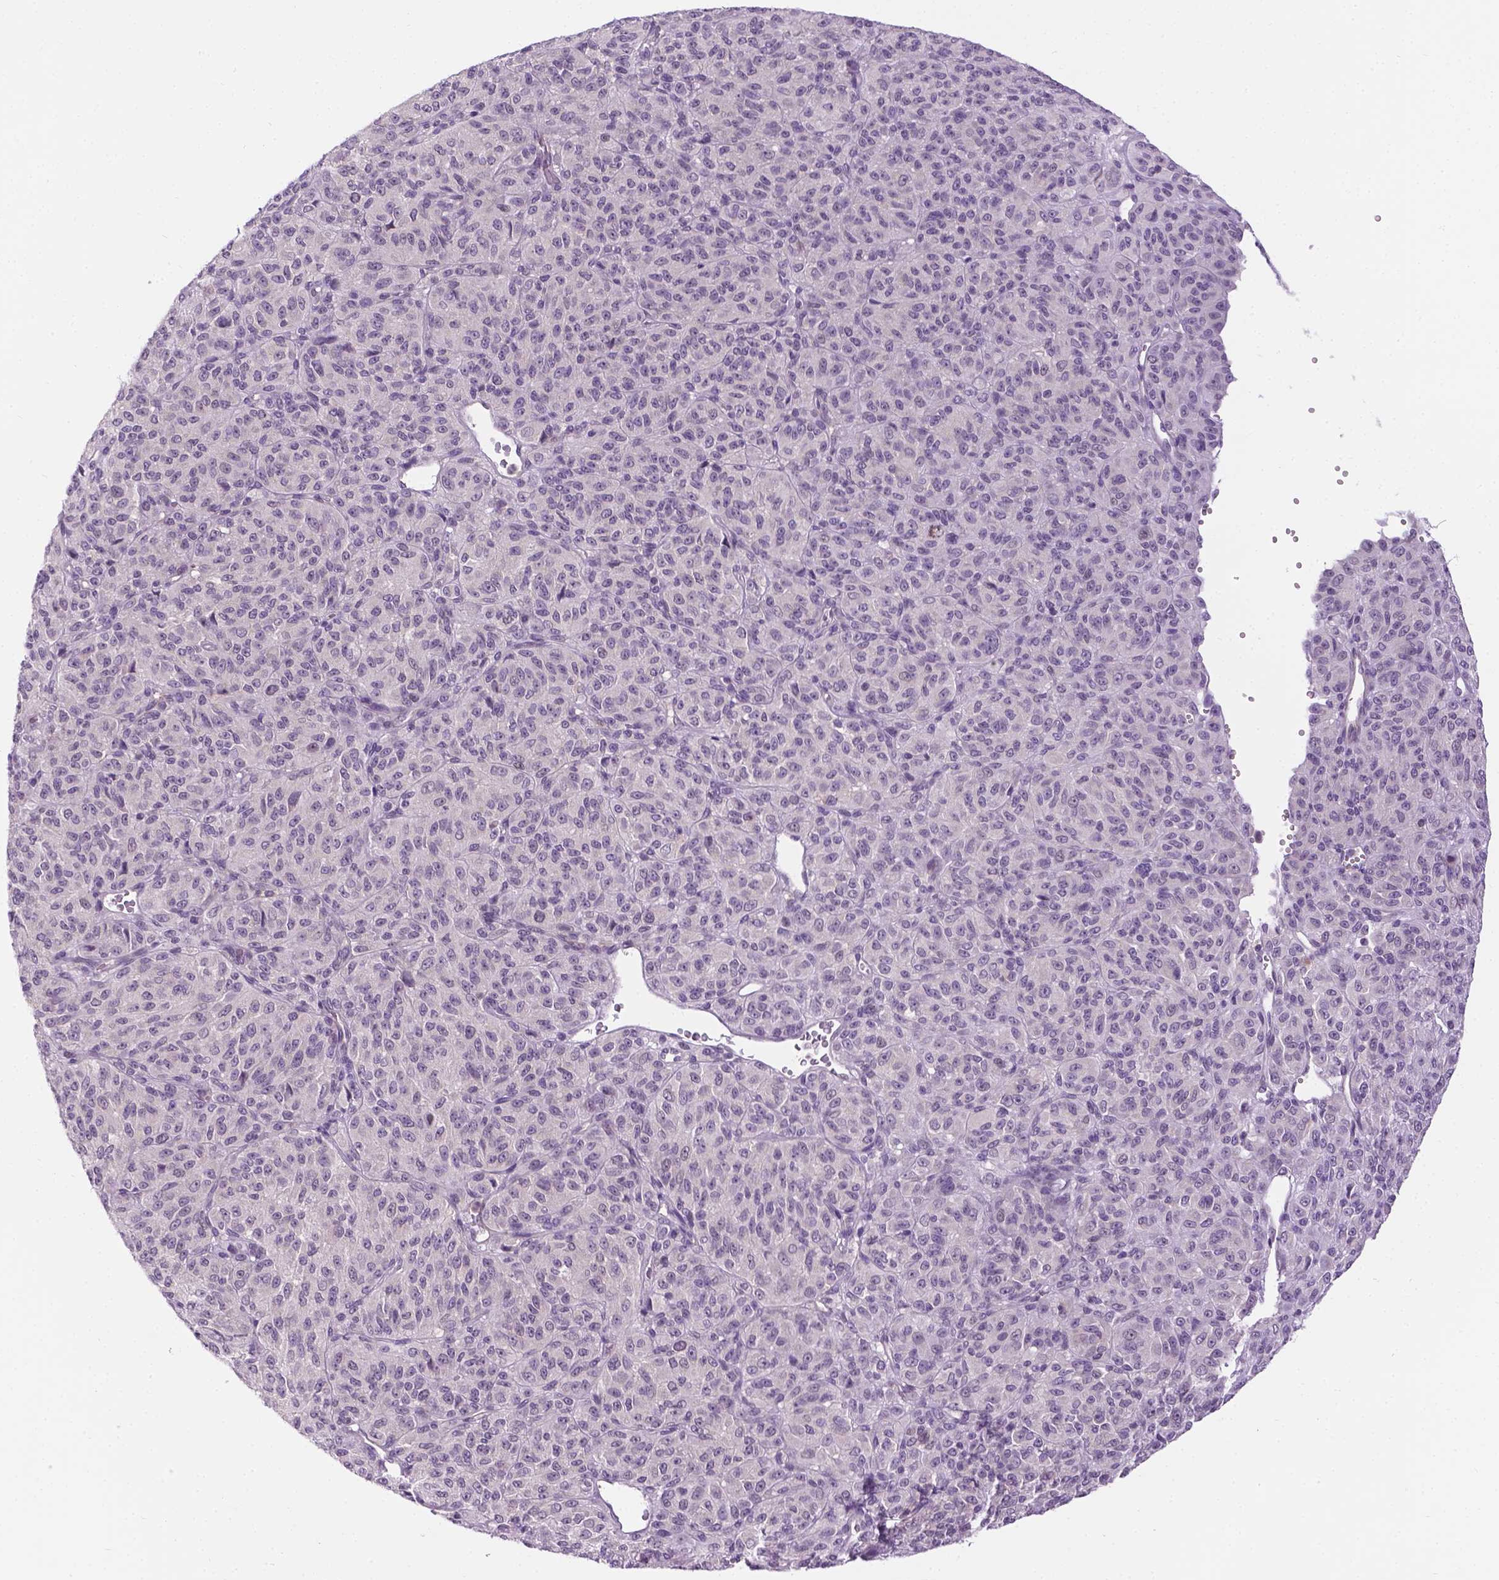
{"staining": {"intensity": "negative", "quantity": "none", "location": "none"}, "tissue": "melanoma", "cell_type": "Tumor cells", "image_type": "cancer", "snomed": [{"axis": "morphology", "description": "Malignant melanoma, Metastatic site"}, {"axis": "topography", "description": "Brain"}], "caption": "A micrograph of melanoma stained for a protein exhibits no brown staining in tumor cells.", "gene": "DENND4A", "patient": {"sex": "female", "age": 56}}